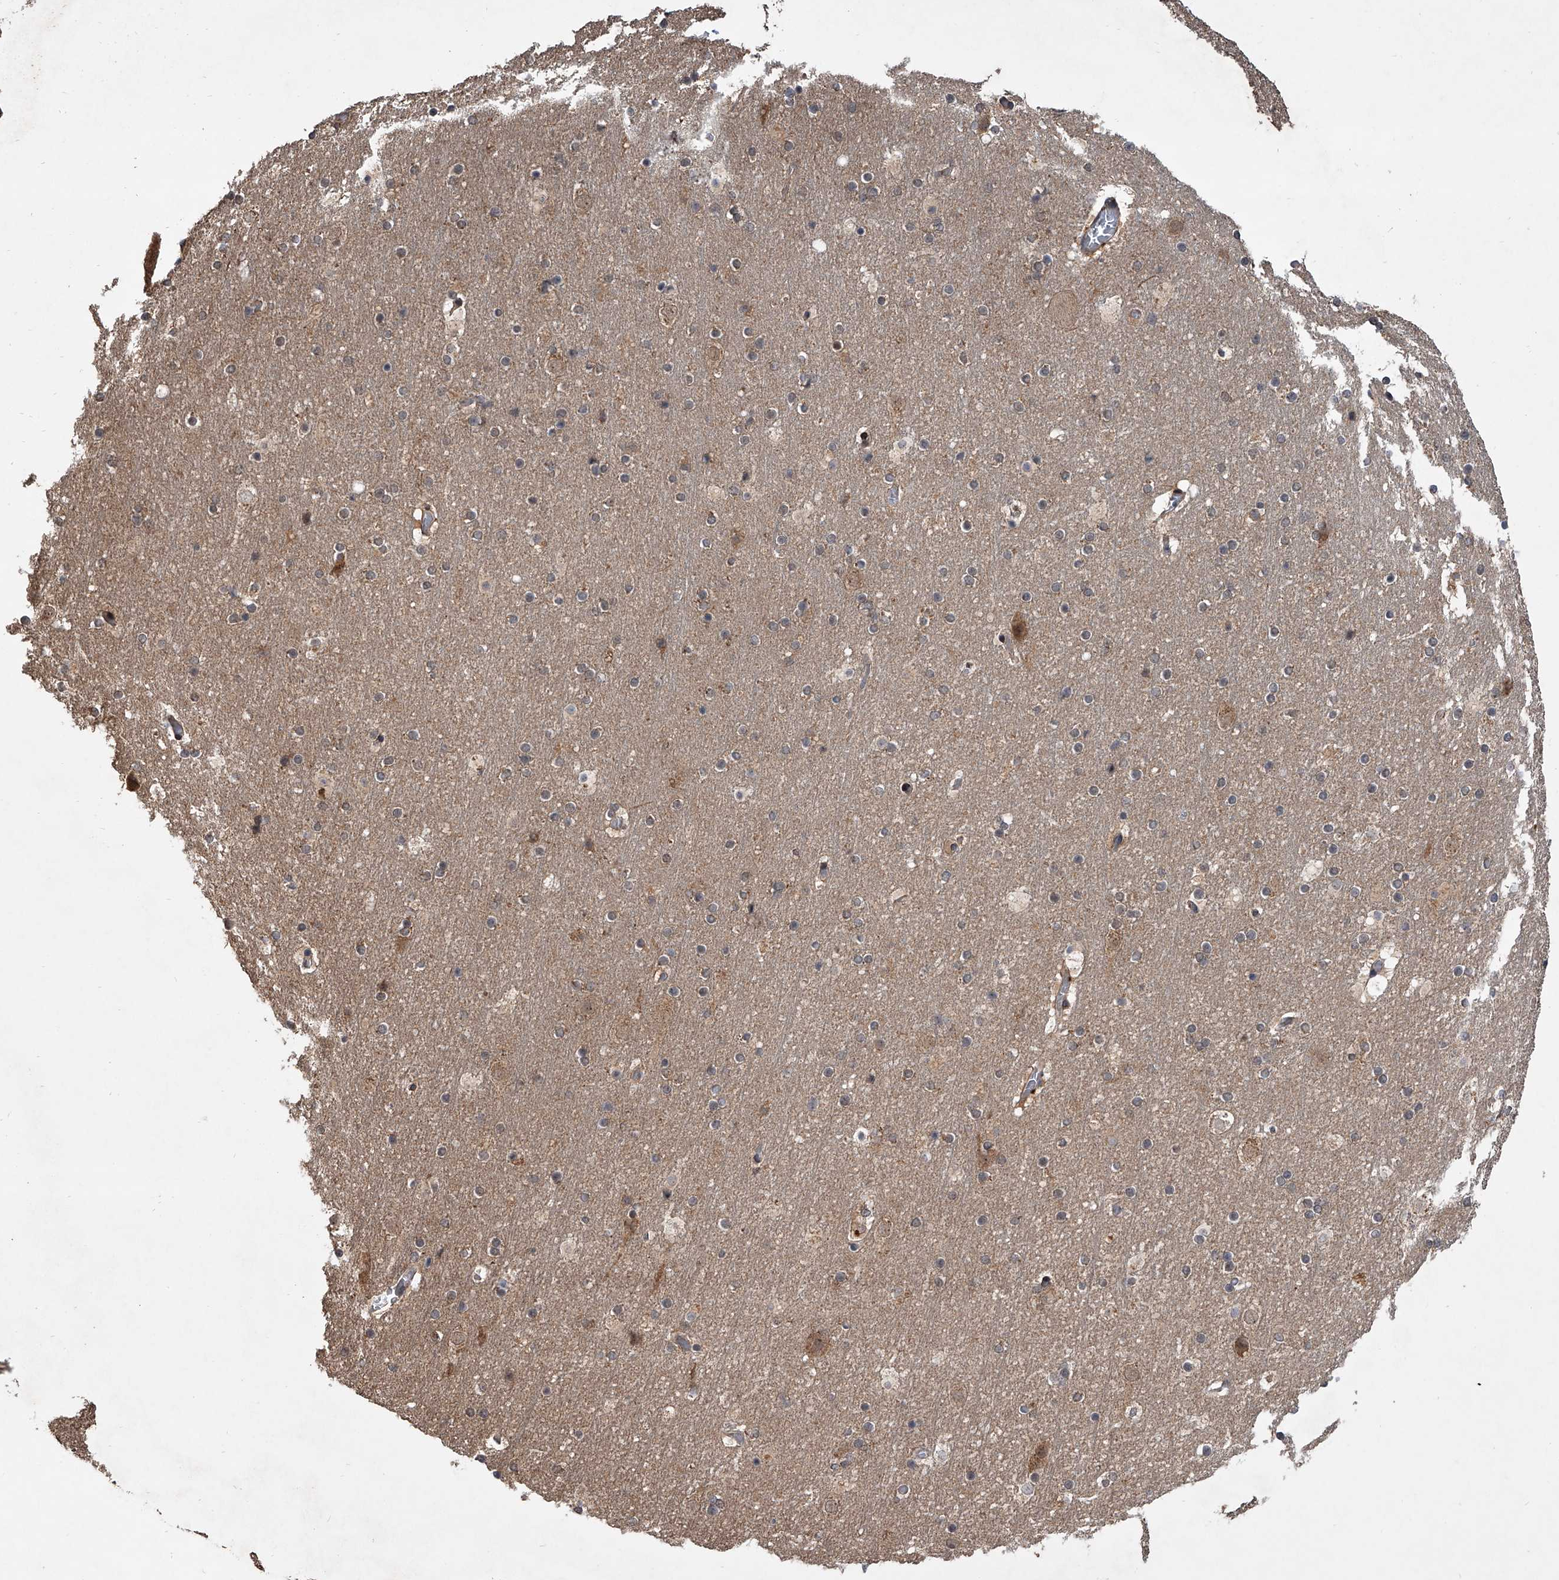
{"staining": {"intensity": "weak", "quantity": ">75%", "location": "cytoplasmic/membranous"}, "tissue": "cerebral cortex", "cell_type": "Endothelial cells", "image_type": "normal", "snomed": [{"axis": "morphology", "description": "Normal tissue, NOS"}, {"axis": "topography", "description": "Cerebral cortex"}], "caption": "Endothelial cells reveal low levels of weak cytoplasmic/membranous staining in approximately >75% of cells in normal cerebral cortex.", "gene": "GEMIN8", "patient": {"sex": "male", "age": 57}}